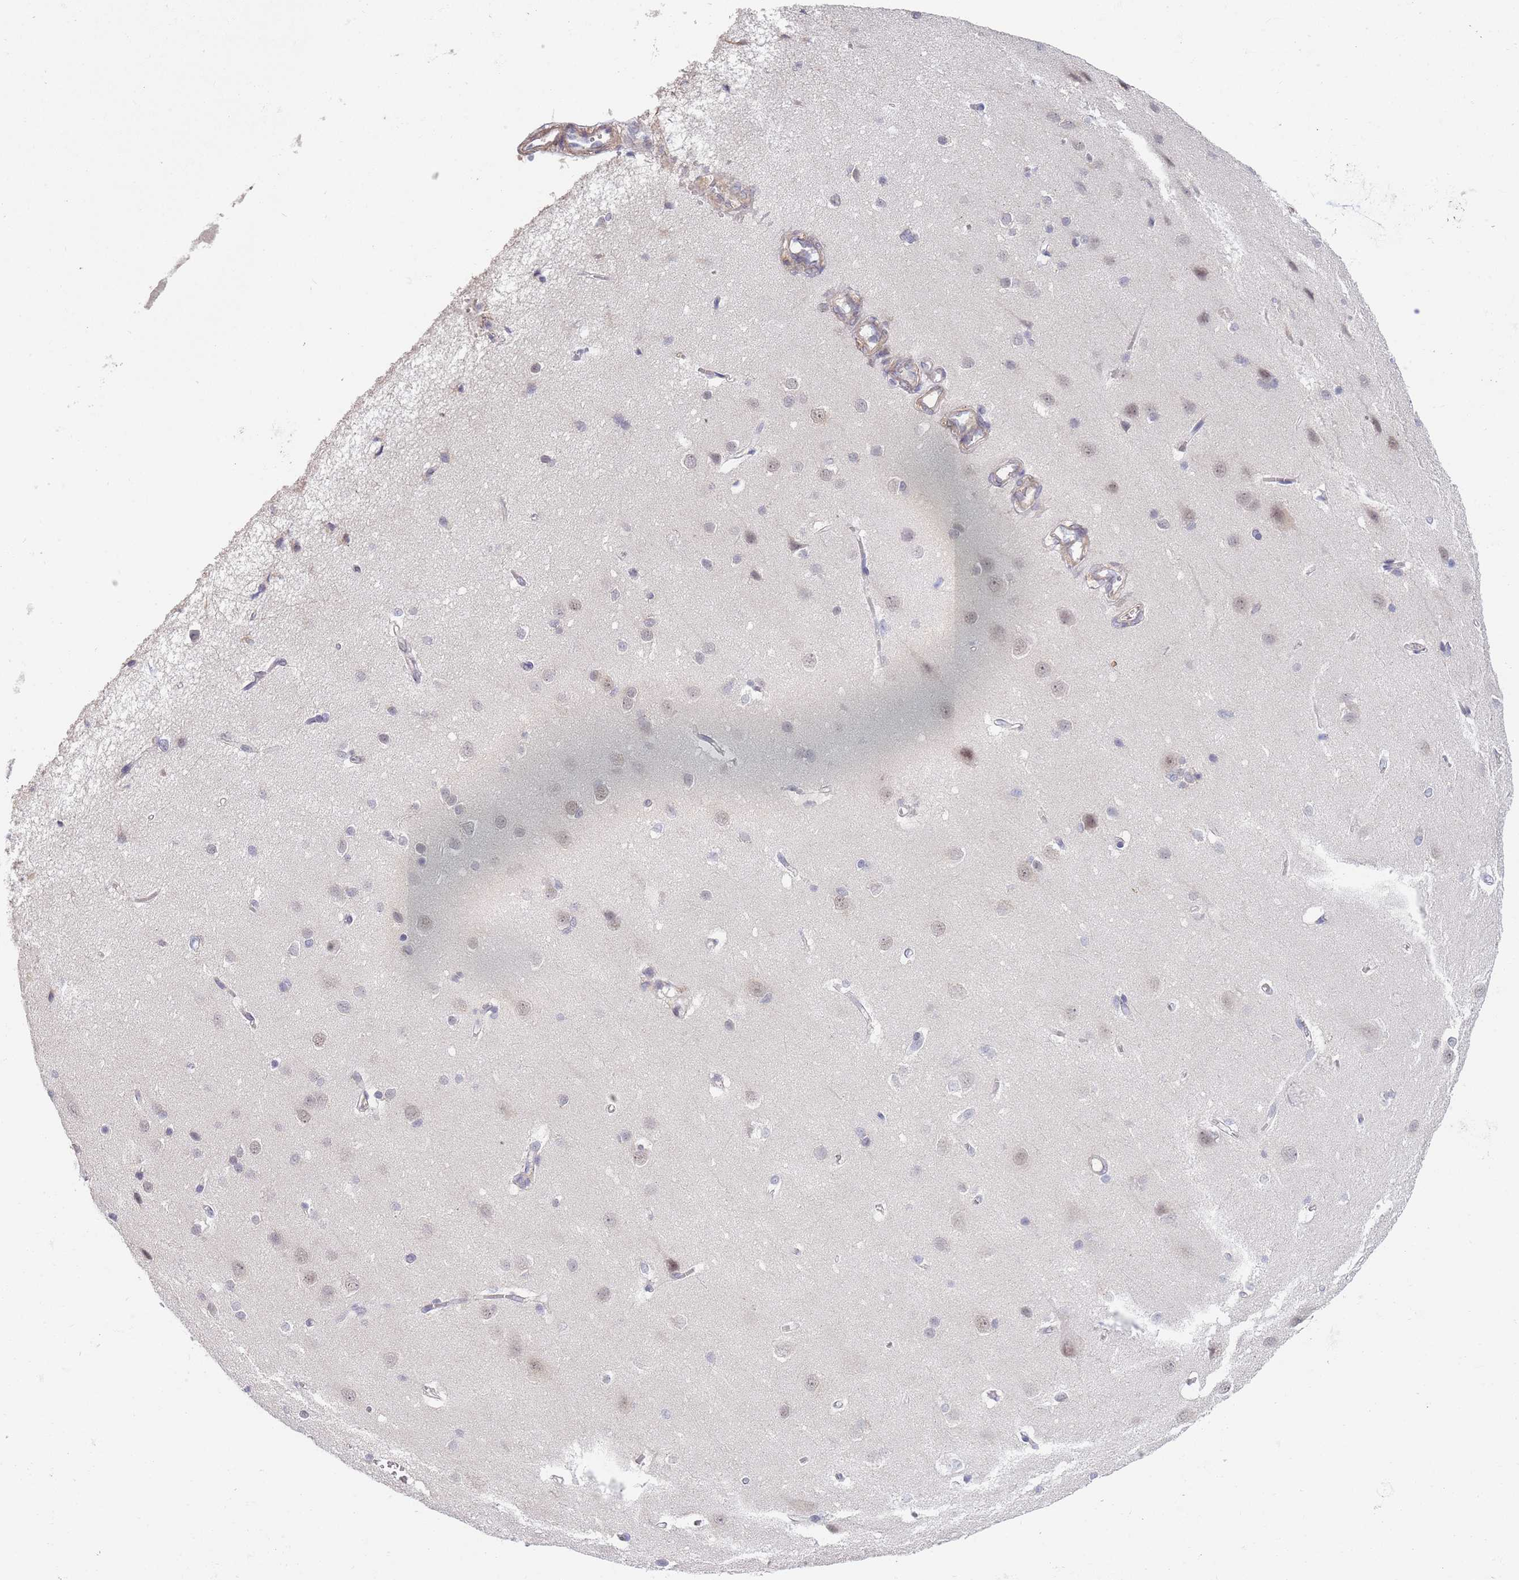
{"staining": {"intensity": "weak", "quantity": "<25%", "location": "cytoplasmic/membranous"}, "tissue": "cerebral cortex", "cell_type": "Endothelial cells", "image_type": "normal", "snomed": [{"axis": "morphology", "description": "Normal tissue, NOS"}, {"axis": "topography", "description": "Cerebral cortex"}], "caption": "Endothelial cells show no significant protein staining in normal cerebral cortex. (DAB immunohistochemistry (IHC), high magnification).", "gene": "B4GALT4", "patient": {"sex": "male", "age": 37}}